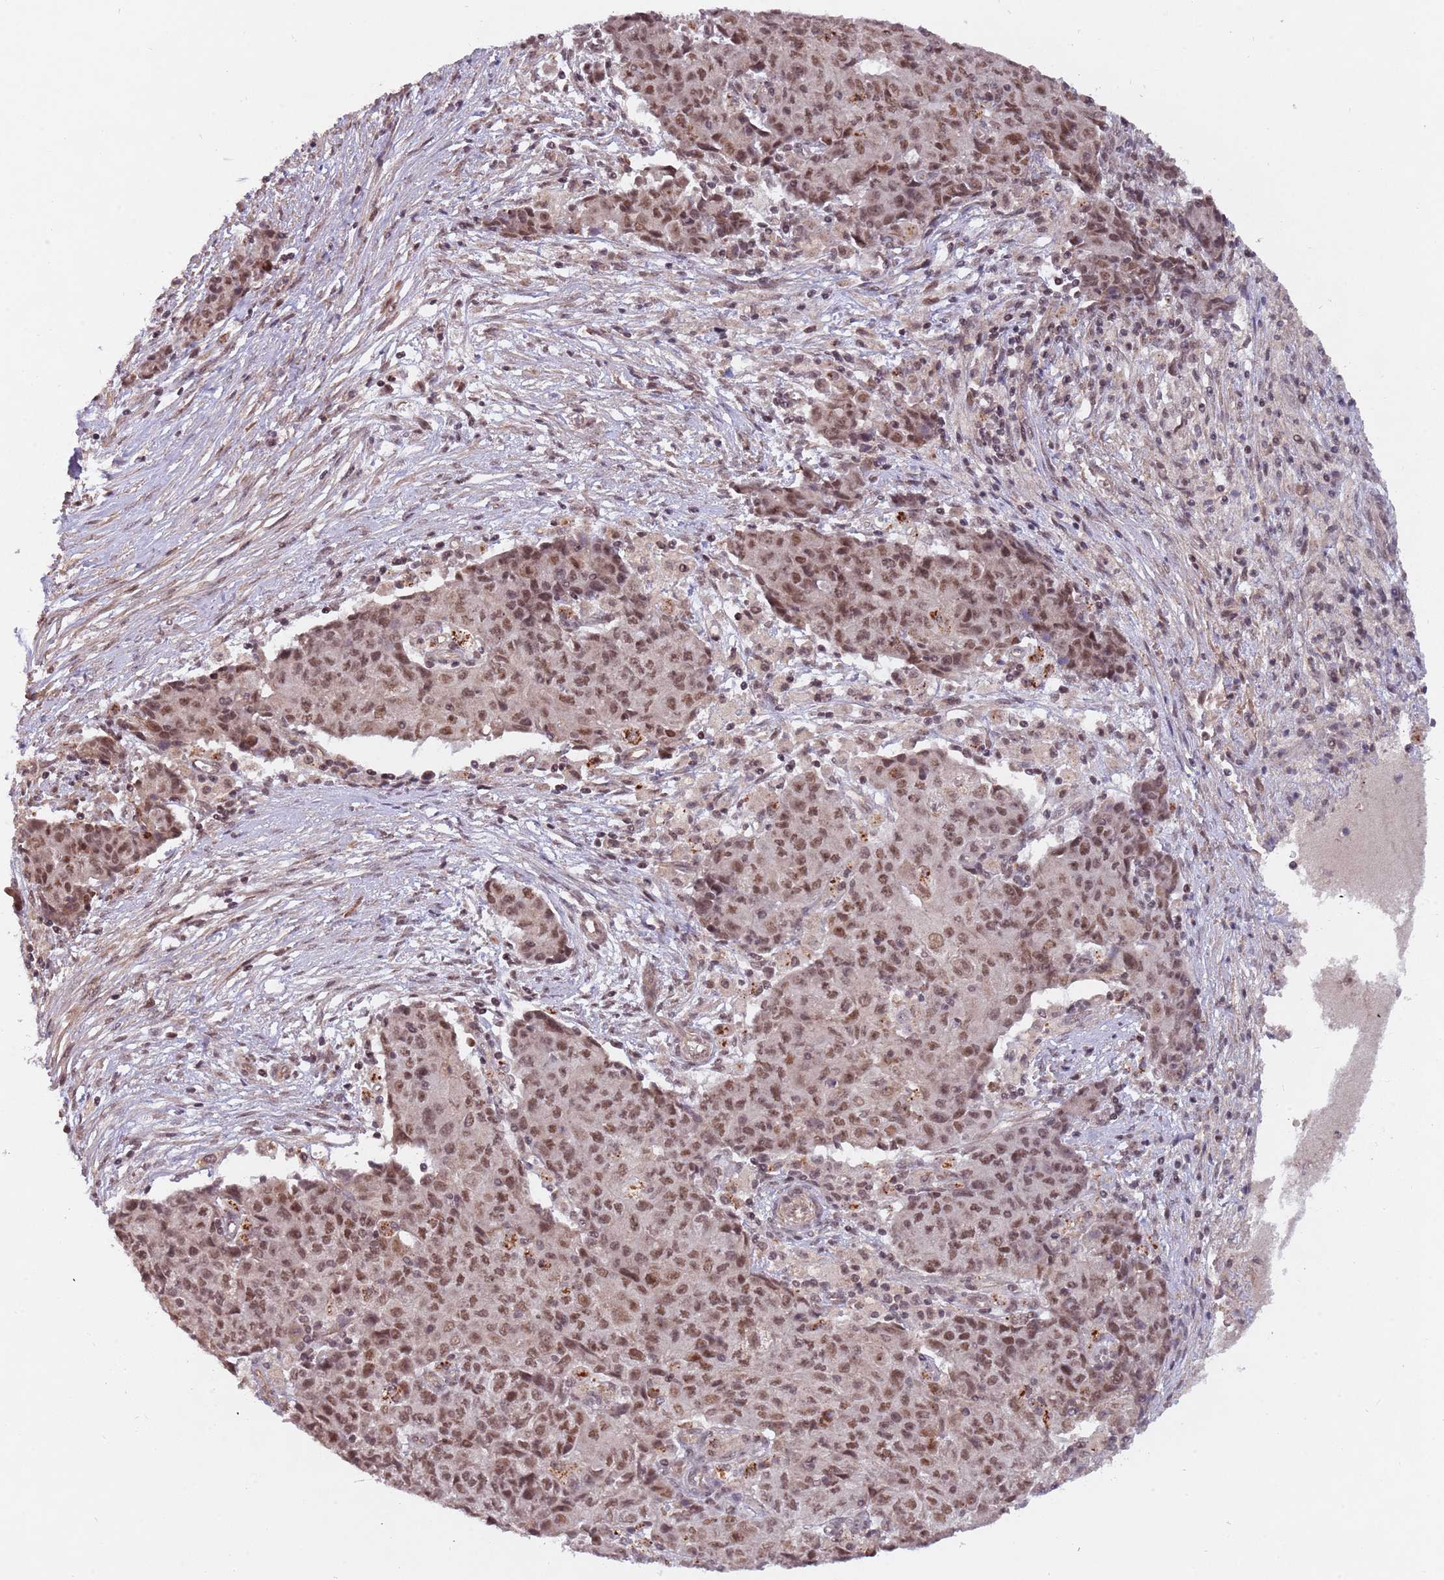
{"staining": {"intensity": "moderate", "quantity": ">75%", "location": "nuclear"}, "tissue": "ovarian cancer", "cell_type": "Tumor cells", "image_type": "cancer", "snomed": [{"axis": "morphology", "description": "Carcinoma, endometroid"}, {"axis": "topography", "description": "Ovary"}], "caption": "Tumor cells exhibit medium levels of moderate nuclear positivity in approximately >75% of cells in ovarian cancer (endometroid carcinoma). The staining is performed using DAB (3,3'-diaminobenzidine) brown chromogen to label protein expression. The nuclei are counter-stained blue using hematoxylin.", "gene": "SUDS3", "patient": {"sex": "female", "age": 42}}